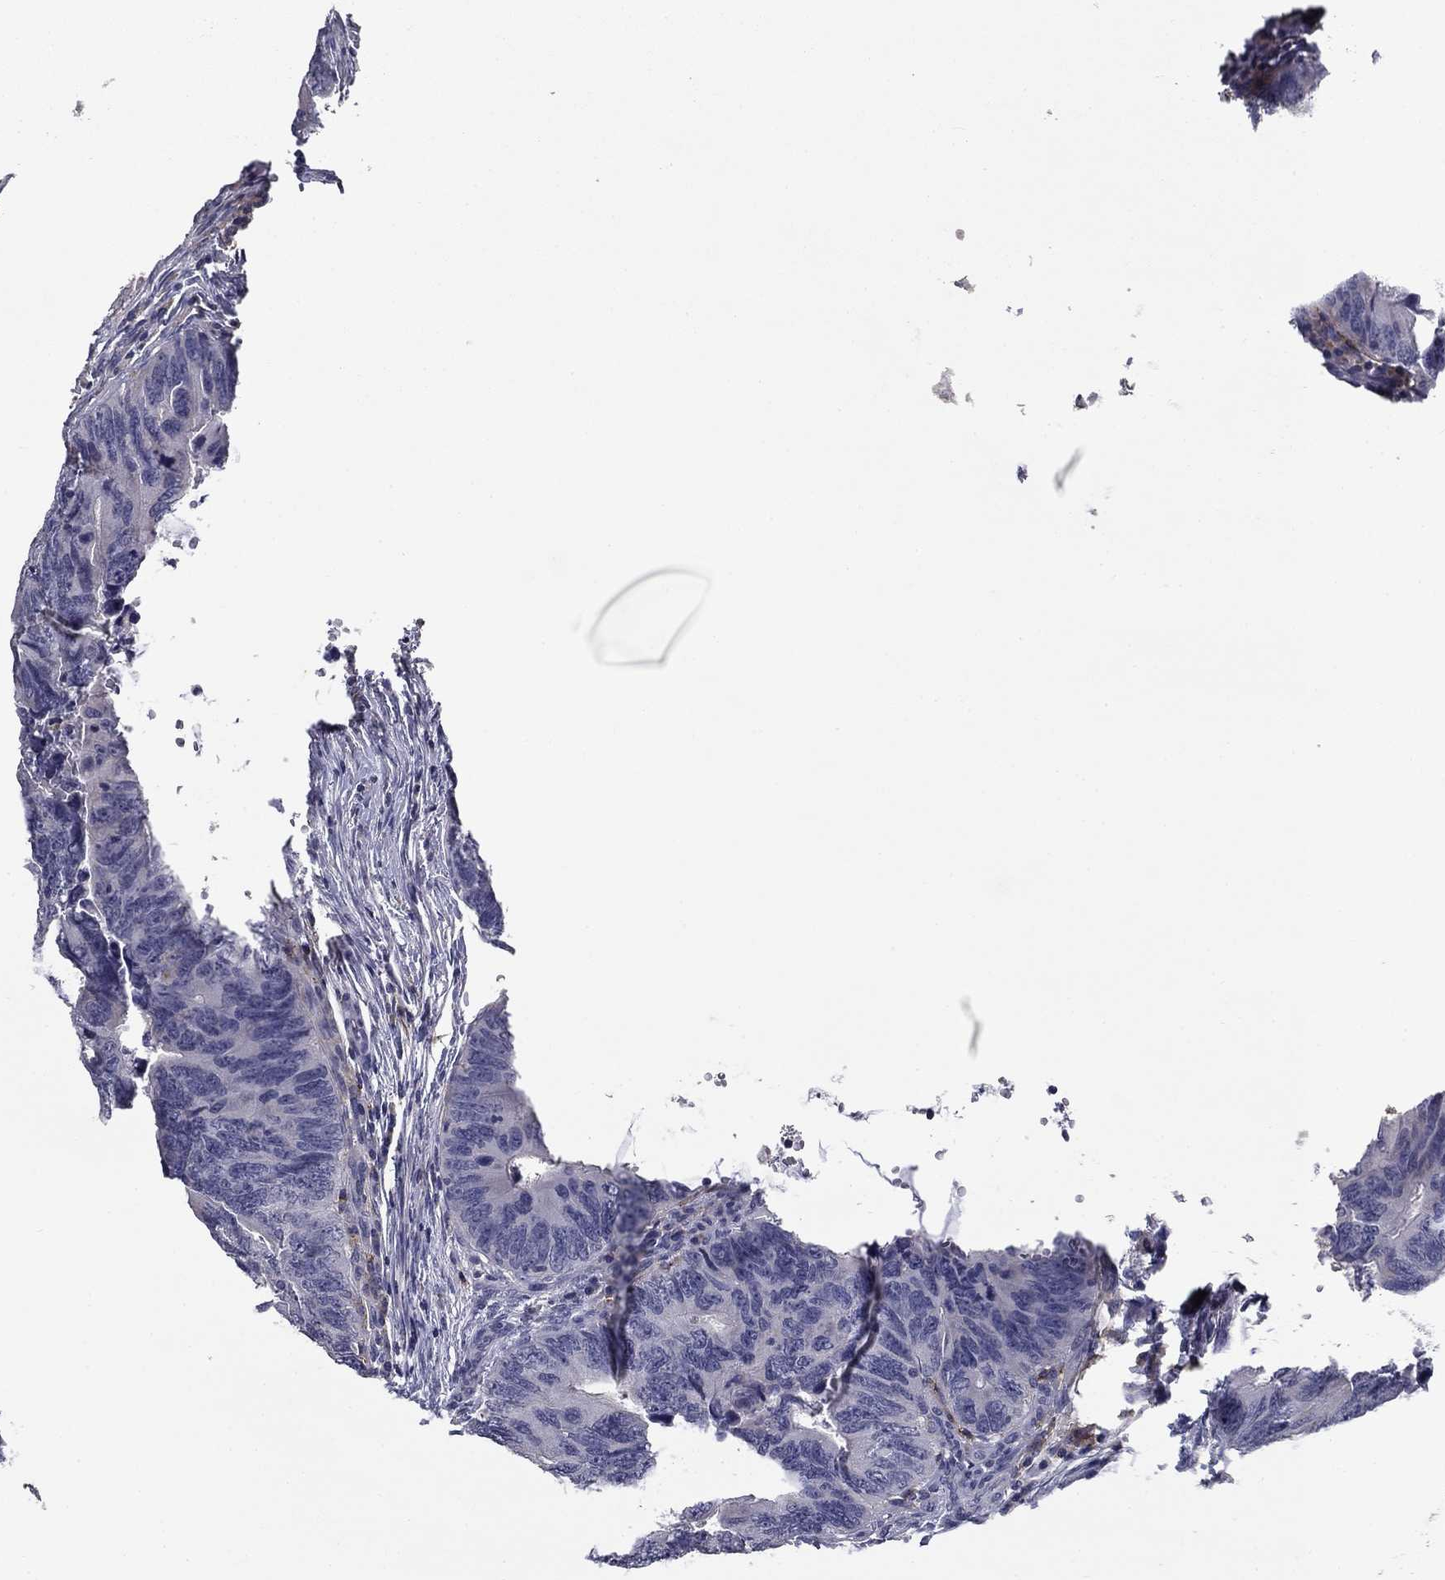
{"staining": {"intensity": "negative", "quantity": "none", "location": "none"}, "tissue": "colorectal cancer", "cell_type": "Tumor cells", "image_type": "cancer", "snomed": [{"axis": "morphology", "description": "Adenocarcinoma, NOS"}, {"axis": "topography", "description": "Colon"}], "caption": "Colorectal cancer (adenocarcinoma) stained for a protein using immunohistochemistry displays no expression tumor cells.", "gene": "CD274", "patient": {"sex": "female", "age": 77}}